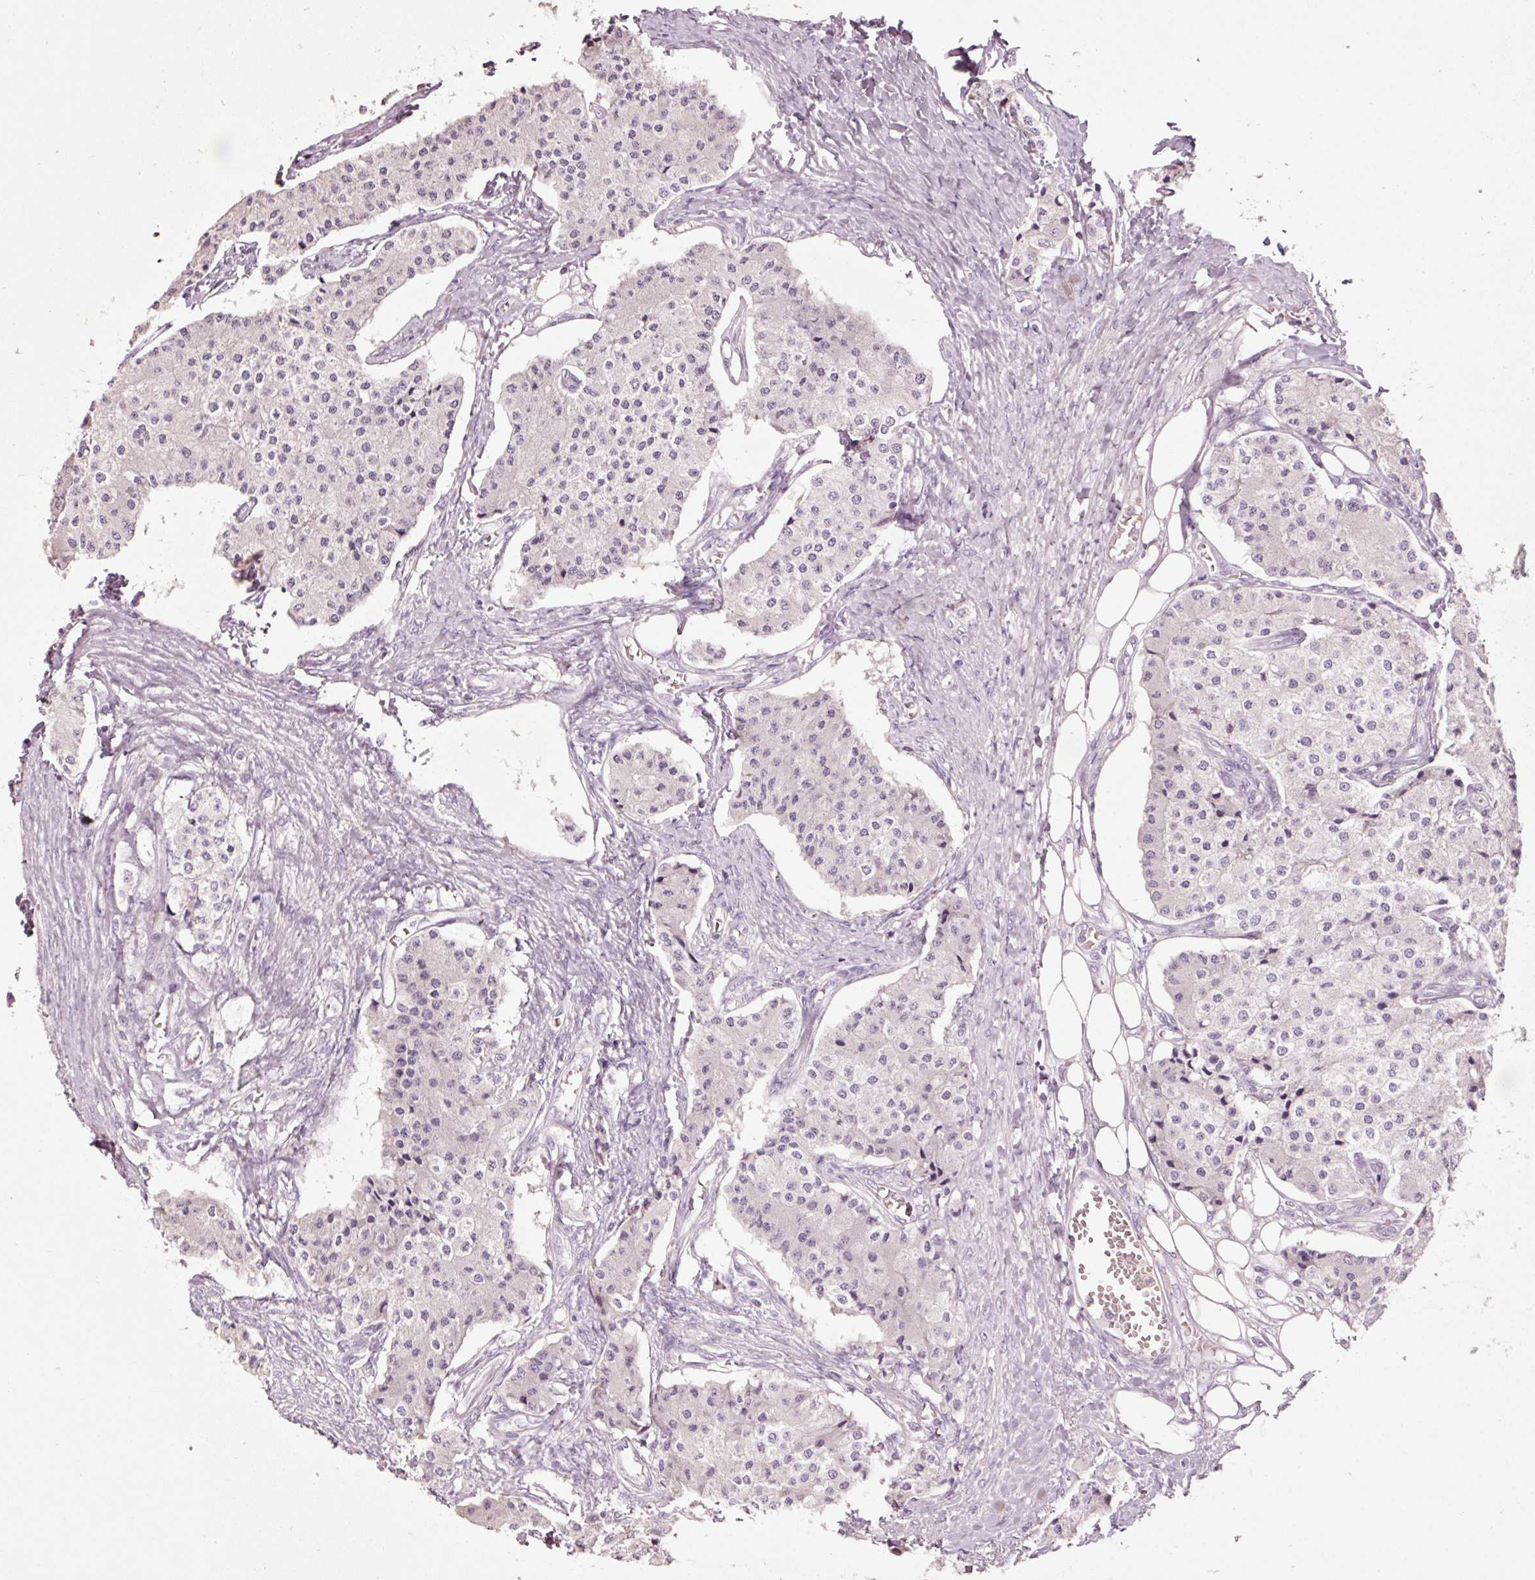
{"staining": {"intensity": "negative", "quantity": "none", "location": "none"}, "tissue": "carcinoid", "cell_type": "Tumor cells", "image_type": "cancer", "snomed": [{"axis": "morphology", "description": "Carcinoid, malignant, NOS"}, {"axis": "topography", "description": "Colon"}], "caption": "A micrograph of human carcinoid is negative for staining in tumor cells.", "gene": "MUC5AC", "patient": {"sex": "female", "age": 52}}